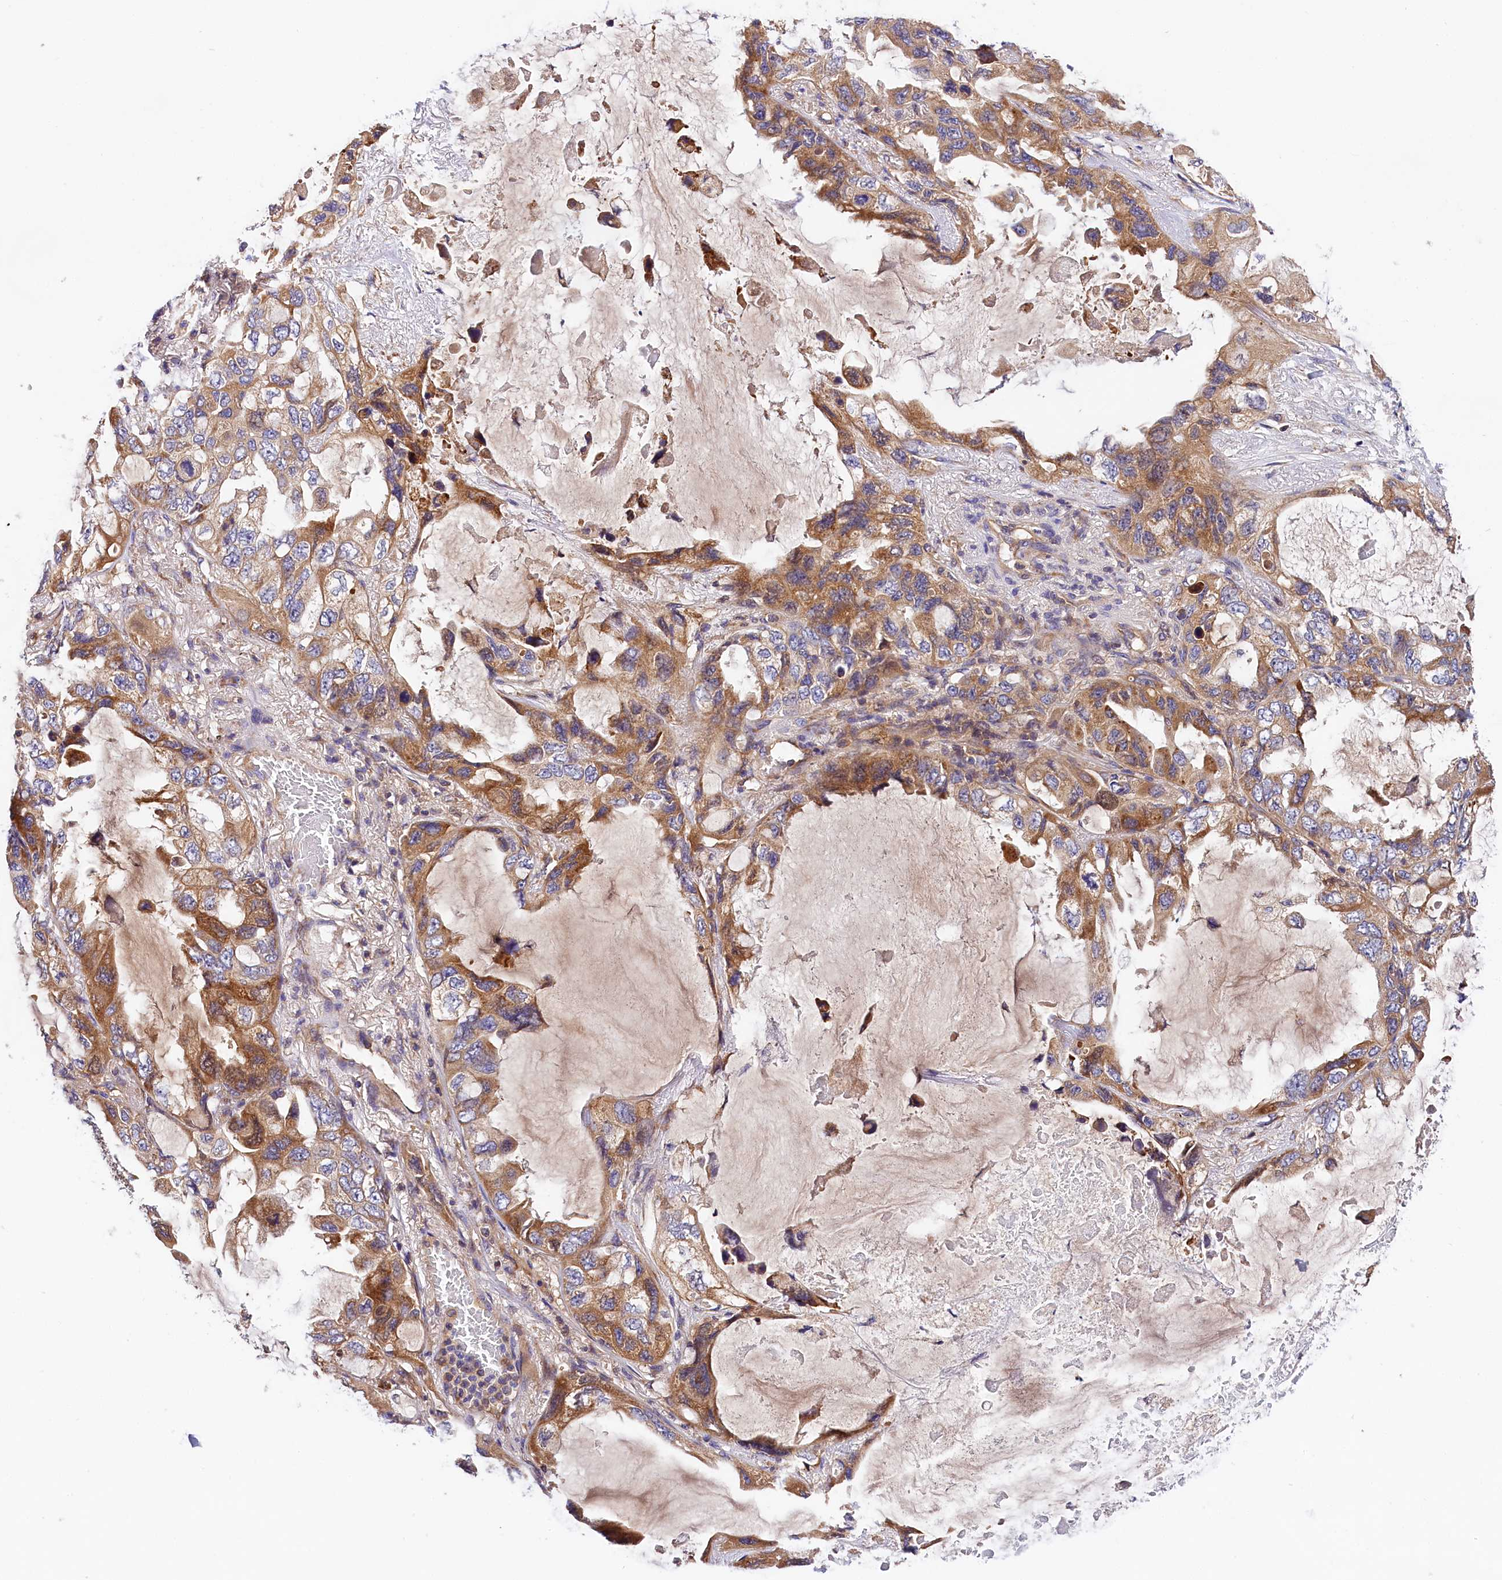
{"staining": {"intensity": "moderate", "quantity": ">75%", "location": "cytoplasmic/membranous"}, "tissue": "lung cancer", "cell_type": "Tumor cells", "image_type": "cancer", "snomed": [{"axis": "morphology", "description": "Squamous cell carcinoma, NOS"}, {"axis": "topography", "description": "Lung"}], "caption": "Immunohistochemical staining of human lung squamous cell carcinoma exhibits moderate cytoplasmic/membranous protein staining in approximately >75% of tumor cells.", "gene": "SPG11", "patient": {"sex": "female", "age": 73}}